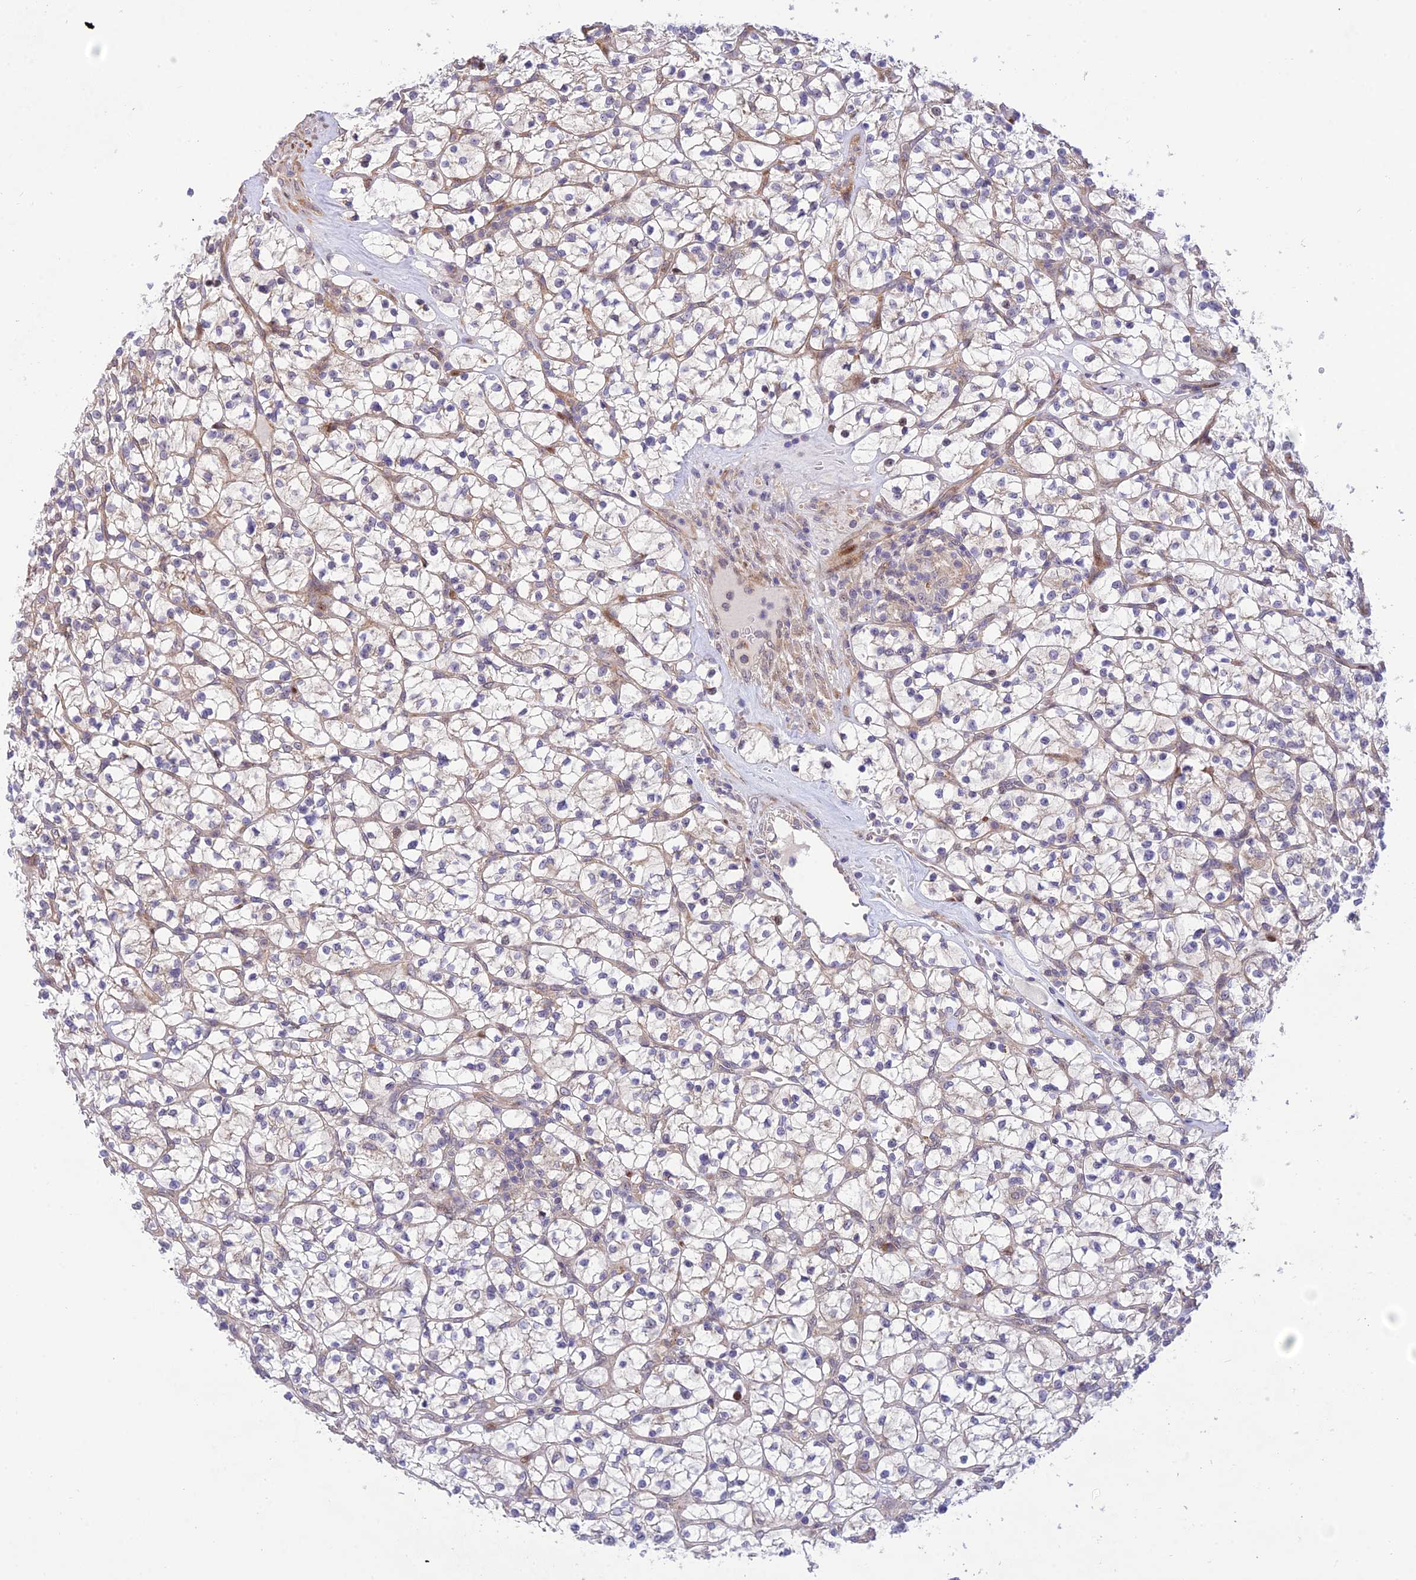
{"staining": {"intensity": "negative", "quantity": "none", "location": "none"}, "tissue": "renal cancer", "cell_type": "Tumor cells", "image_type": "cancer", "snomed": [{"axis": "morphology", "description": "Adenocarcinoma, NOS"}, {"axis": "topography", "description": "Kidney"}], "caption": "Renal cancer was stained to show a protein in brown. There is no significant expression in tumor cells. (Stains: DAB immunohistochemistry (IHC) with hematoxylin counter stain, Microscopy: brightfield microscopy at high magnification).", "gene": "ZNF584", "patient": {"sex": "female", "age": 64}}